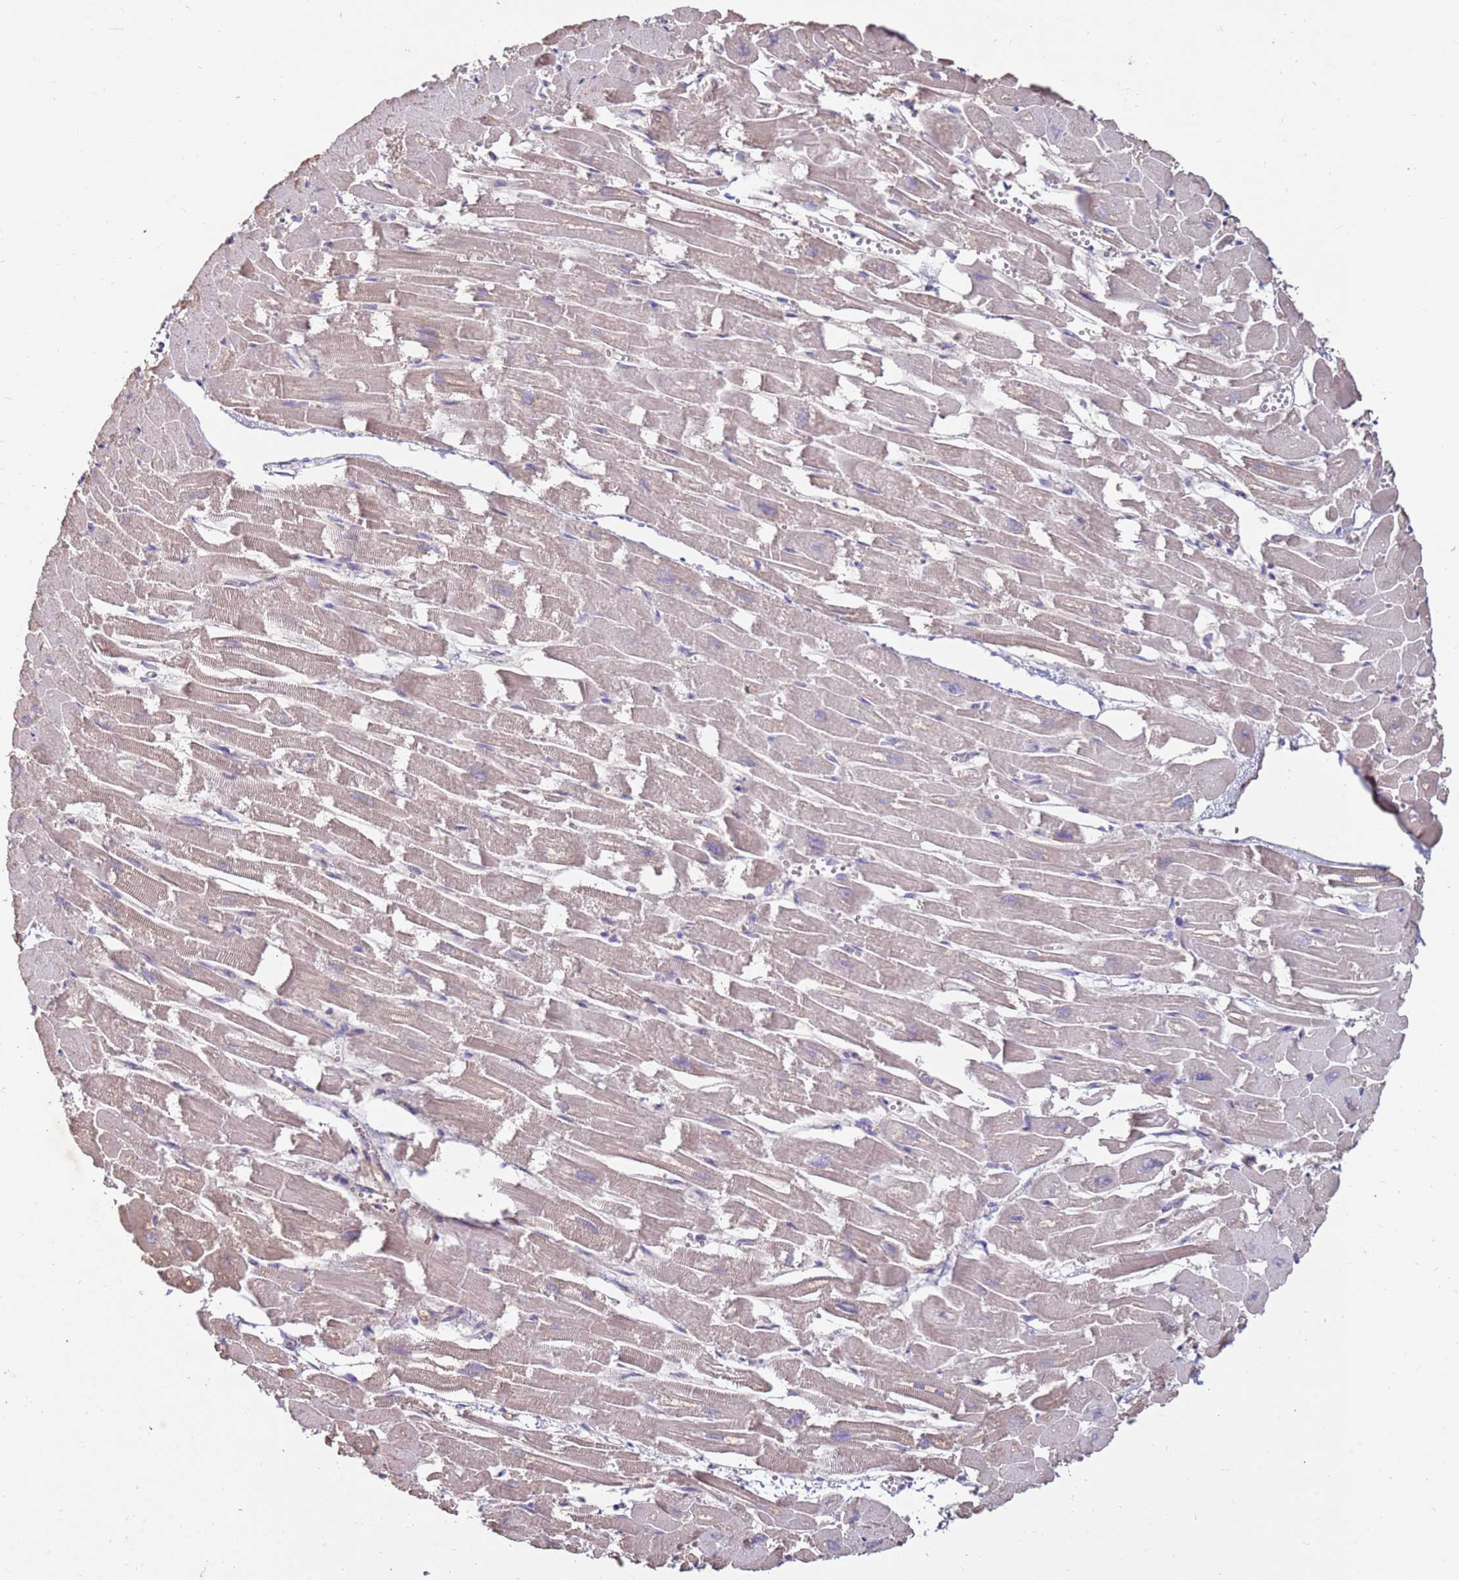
{"staining": {"intensity": "weak", "quantity": "<25%", "location": "cytoplasmic/membranous"}, "tissue": "heart muscle", "cell_type": "Cardiomyocytes", "image_type": "normal", "snomed": [{"axis": "morphology", "description": "Normal tissue, NOS"}, {"axis": "topography", "description": "Heart"}], "caption": "The photomicrograph displays no significant staining in cardiomyocytes of heart muscle. (DAB (3,3'-diaminobenzidine) immunohistochemistry (IHC), high magnification).", "gene": "SLC44A4", "patient": {"sex": "male", "age": 54}}